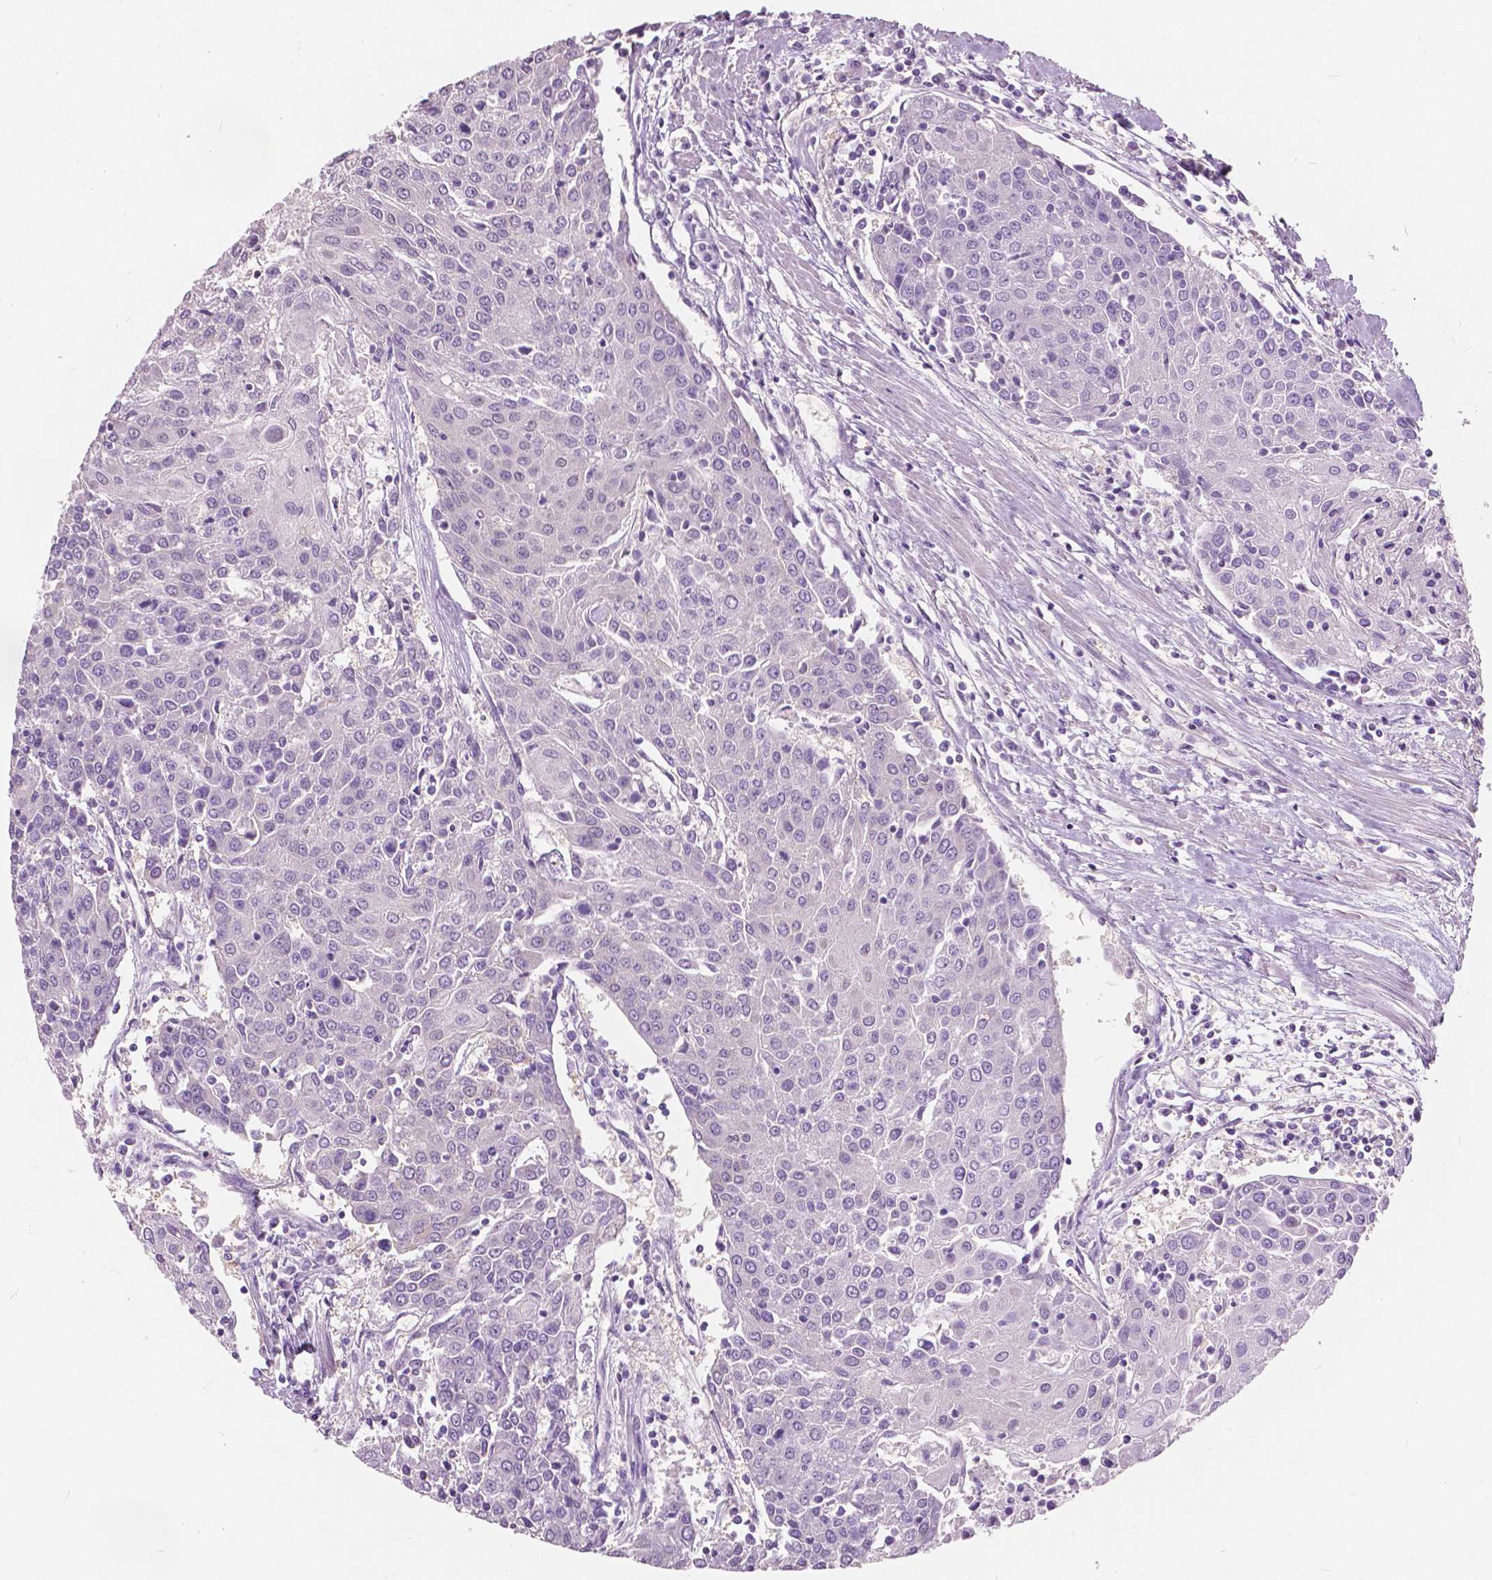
{"staining": {"intensity": "negative", "quantity": "none", "location": "none"}, "tissue": "urothelial cancer", "cell_type": "Tumor cells", "image_type": "cancer", "snomed": [{"axis": "morphology", "description": "Urothelial carcinoma, High grade"}, {"axis": "topography", "description": "Urinary bladder"}], "caption": "Immunohistochemistry histopathology image of neoplastic tissue: urothelial cancer stained with DAB displays no significant protein positivity in tumor cells.", "gene": "TKFC", "patient": {"sex": "female", "age": 85}}